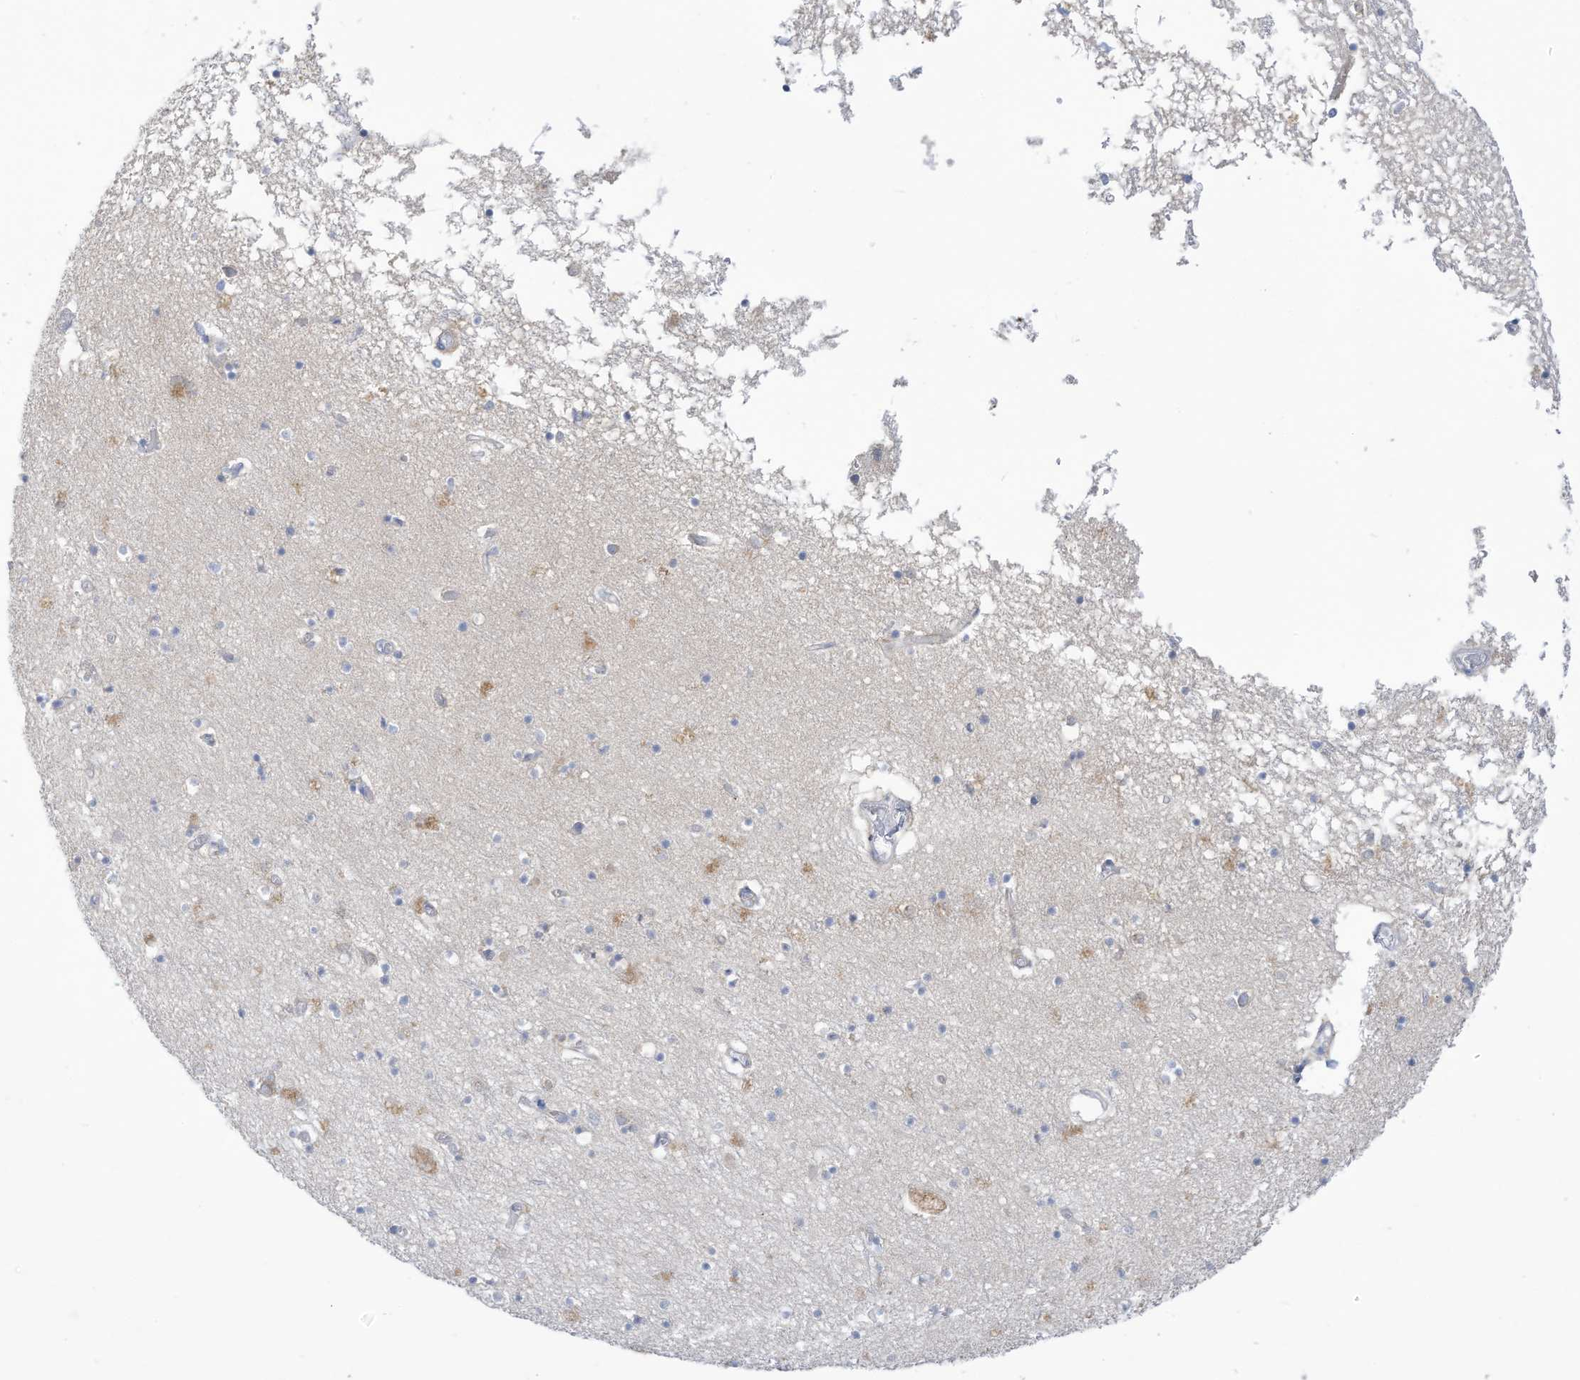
{"staining": {"intensity": "negative", "quantity": "none", "location": "none"}, "tissue": "hippocampus", "cell_type": "Glial cells", "image_type": "normal", "snomed": [{"axis": "morphology", "description": "Normal tissue, NOS"}, {"axis": "topography", "description": "Hippocampus"}], "caption": "A high-resolution histopathology image shows IHC staining of unremarkable hippocampus, which exhibits no significant staining in glial cells.", "gene": "TRMT2B", "patient": {"sex": "male", "age": 70}}